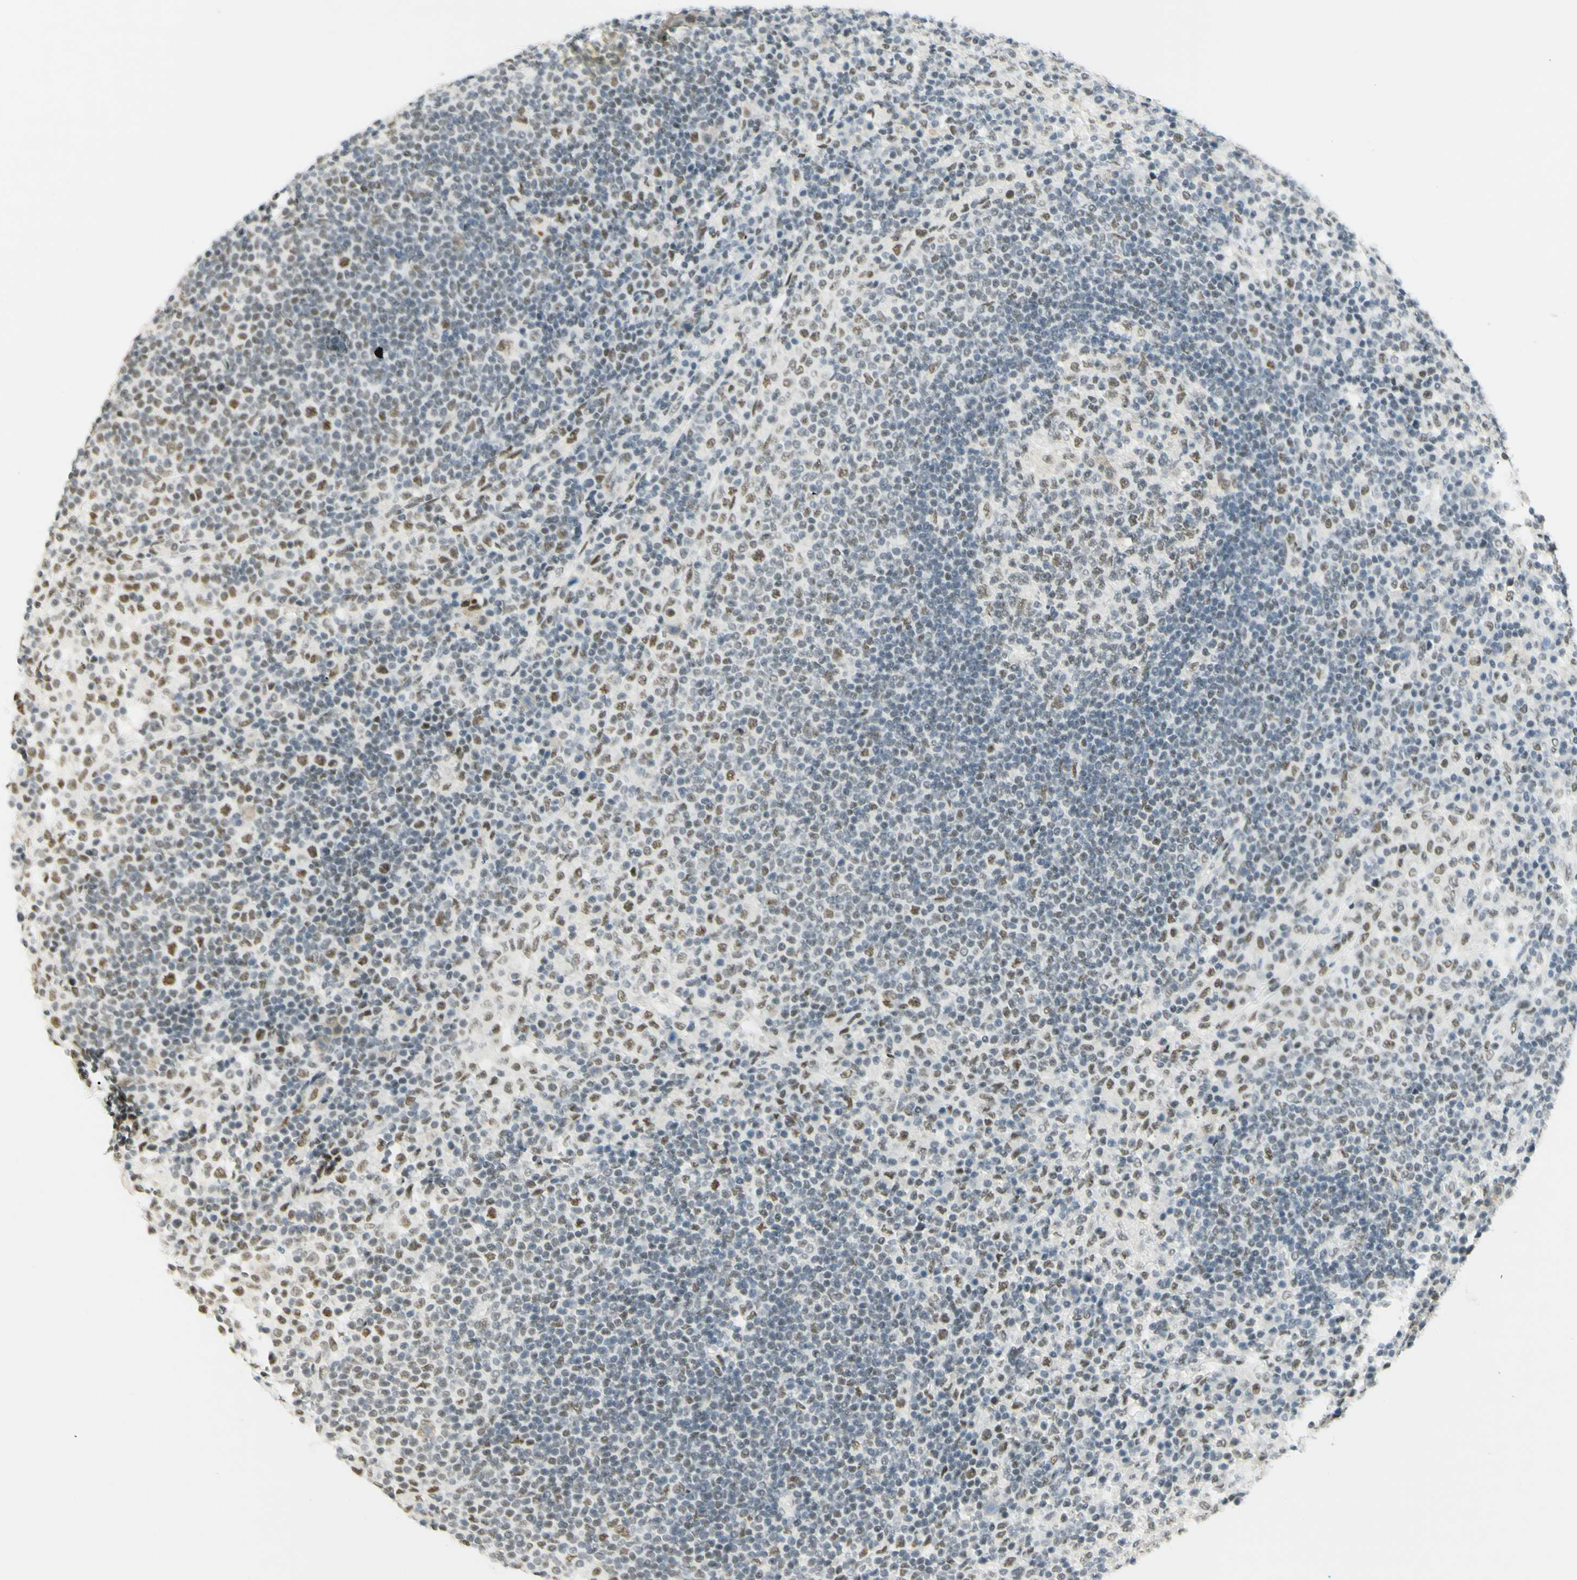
{"staining": {"intensity": "moderate", "quantity": "25%-75%", "location": "cytoplasmic/membranous,nuclear"}, "tissue": "lymph node", "cell_type": "Germinal center cells", "image_type": "normal", "snomed": [{"axis": "morphology", "description": "Normal tissue, NOS"}, {"axis": "topography", "description": "Lymph node"}], "caption": "Brown immunohistochemical staining in normal lymph node shows moderate cytoplasmic/membranous,nuclear positivity in approximately 25%-75% of germinal center cells. (DAB IHC, brown staining for protein, blue staining for nuclei).", "gene": "PMS2", "patient": {"sex": "female", "age": 53}}